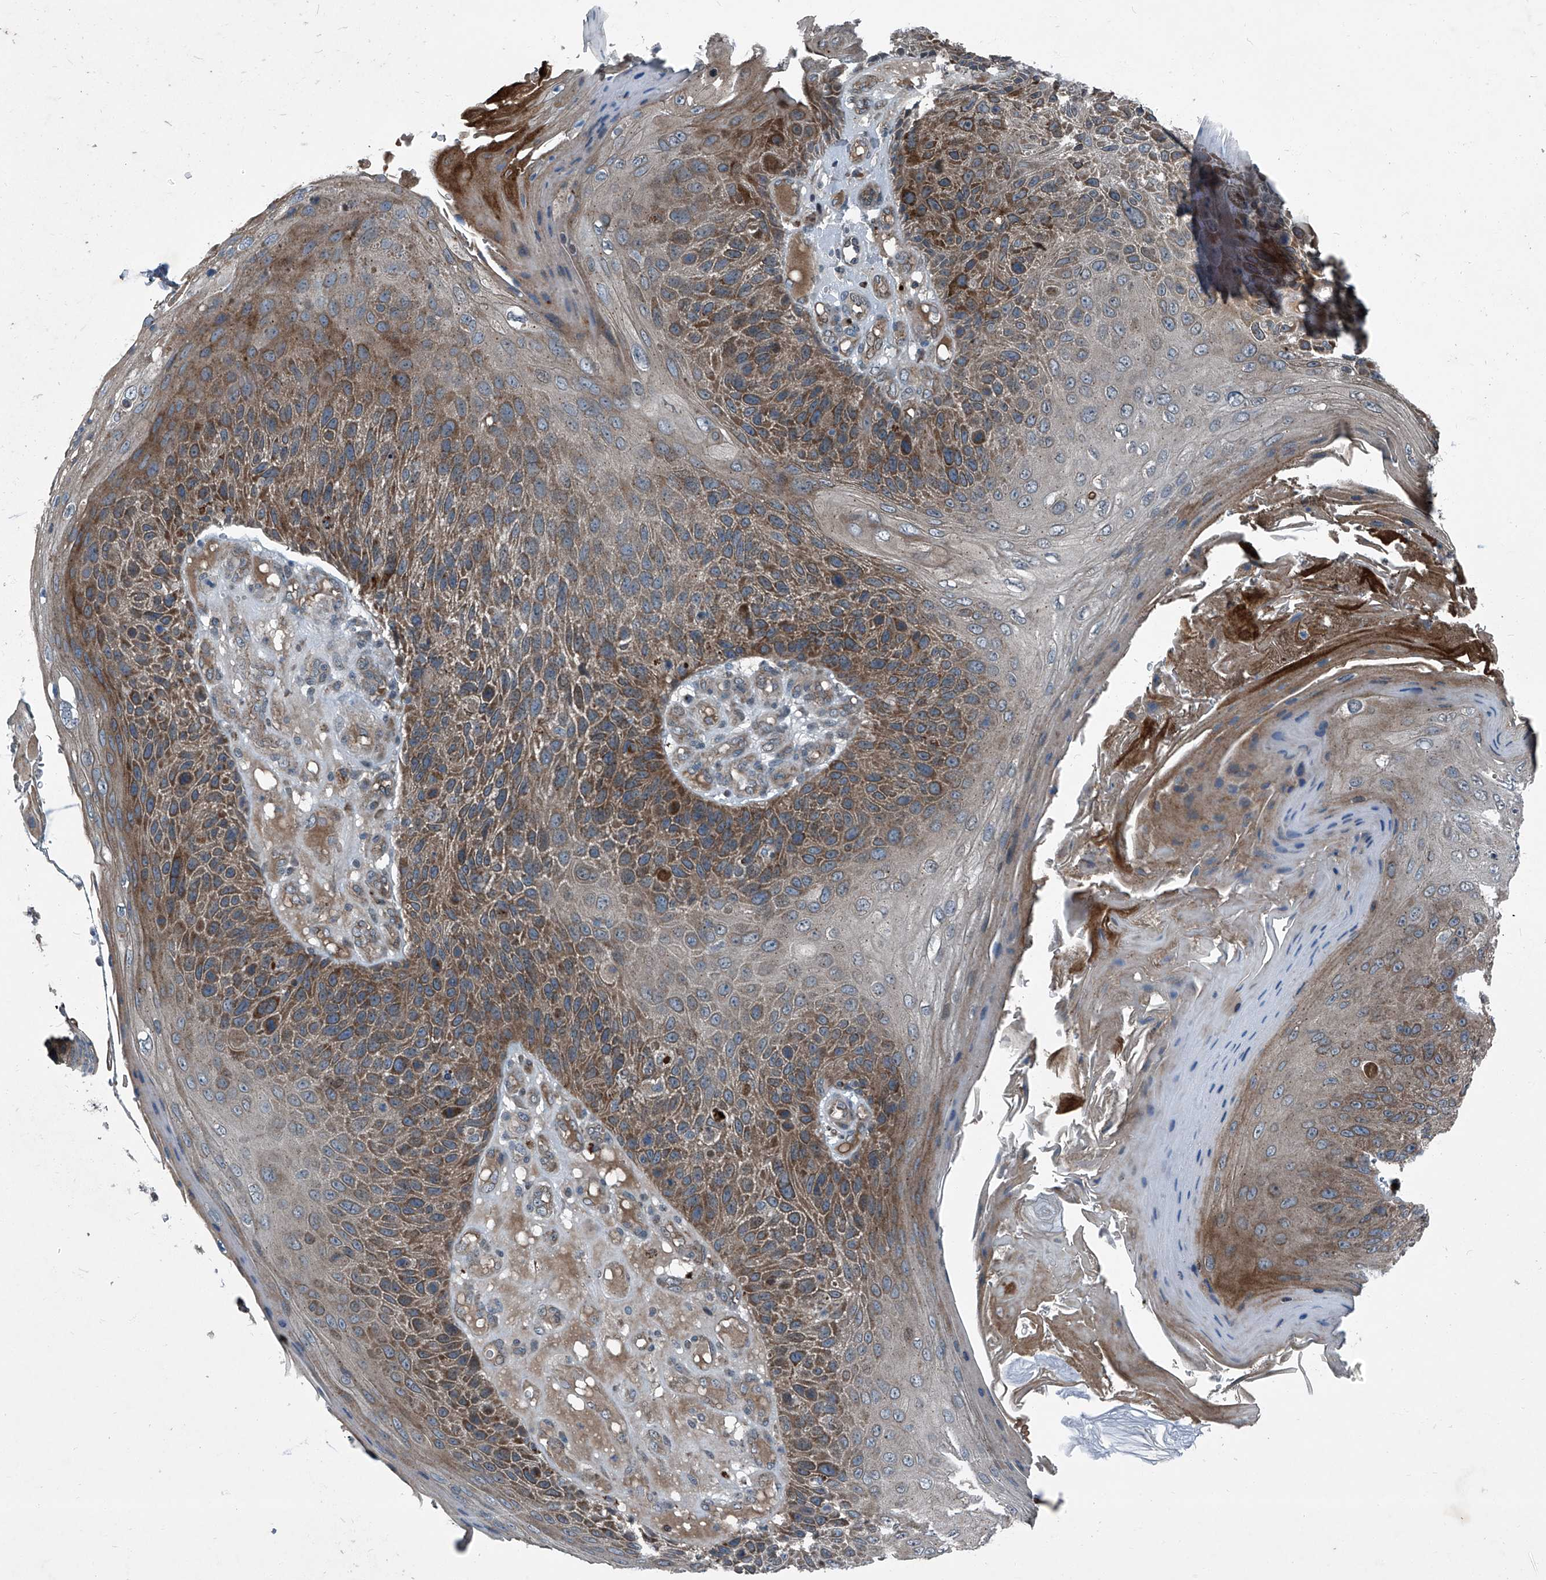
{"staining": {"intensity": "strong", "quantity": "25%-75%", "location": "cytoplasmic/membranous"}, "tissue": "skin cancer", "cell_type": "Tumor cells", "image_type": "cancer", "snomed": [{"axis": "morphology", "description": "Squamous cell carcinoma, NOS"}, {"axis": "topography", "description": "Skin"}], "caption": "Squamous cell carcinoma (skin) tissue demonstrates strong cytoplasmic/membranous staining in approximately 25%-75% of tumor cells, visualized by immunohistochemistry.", "gene": "SENP2", "patient": {"sex": "female", "age": 88}}